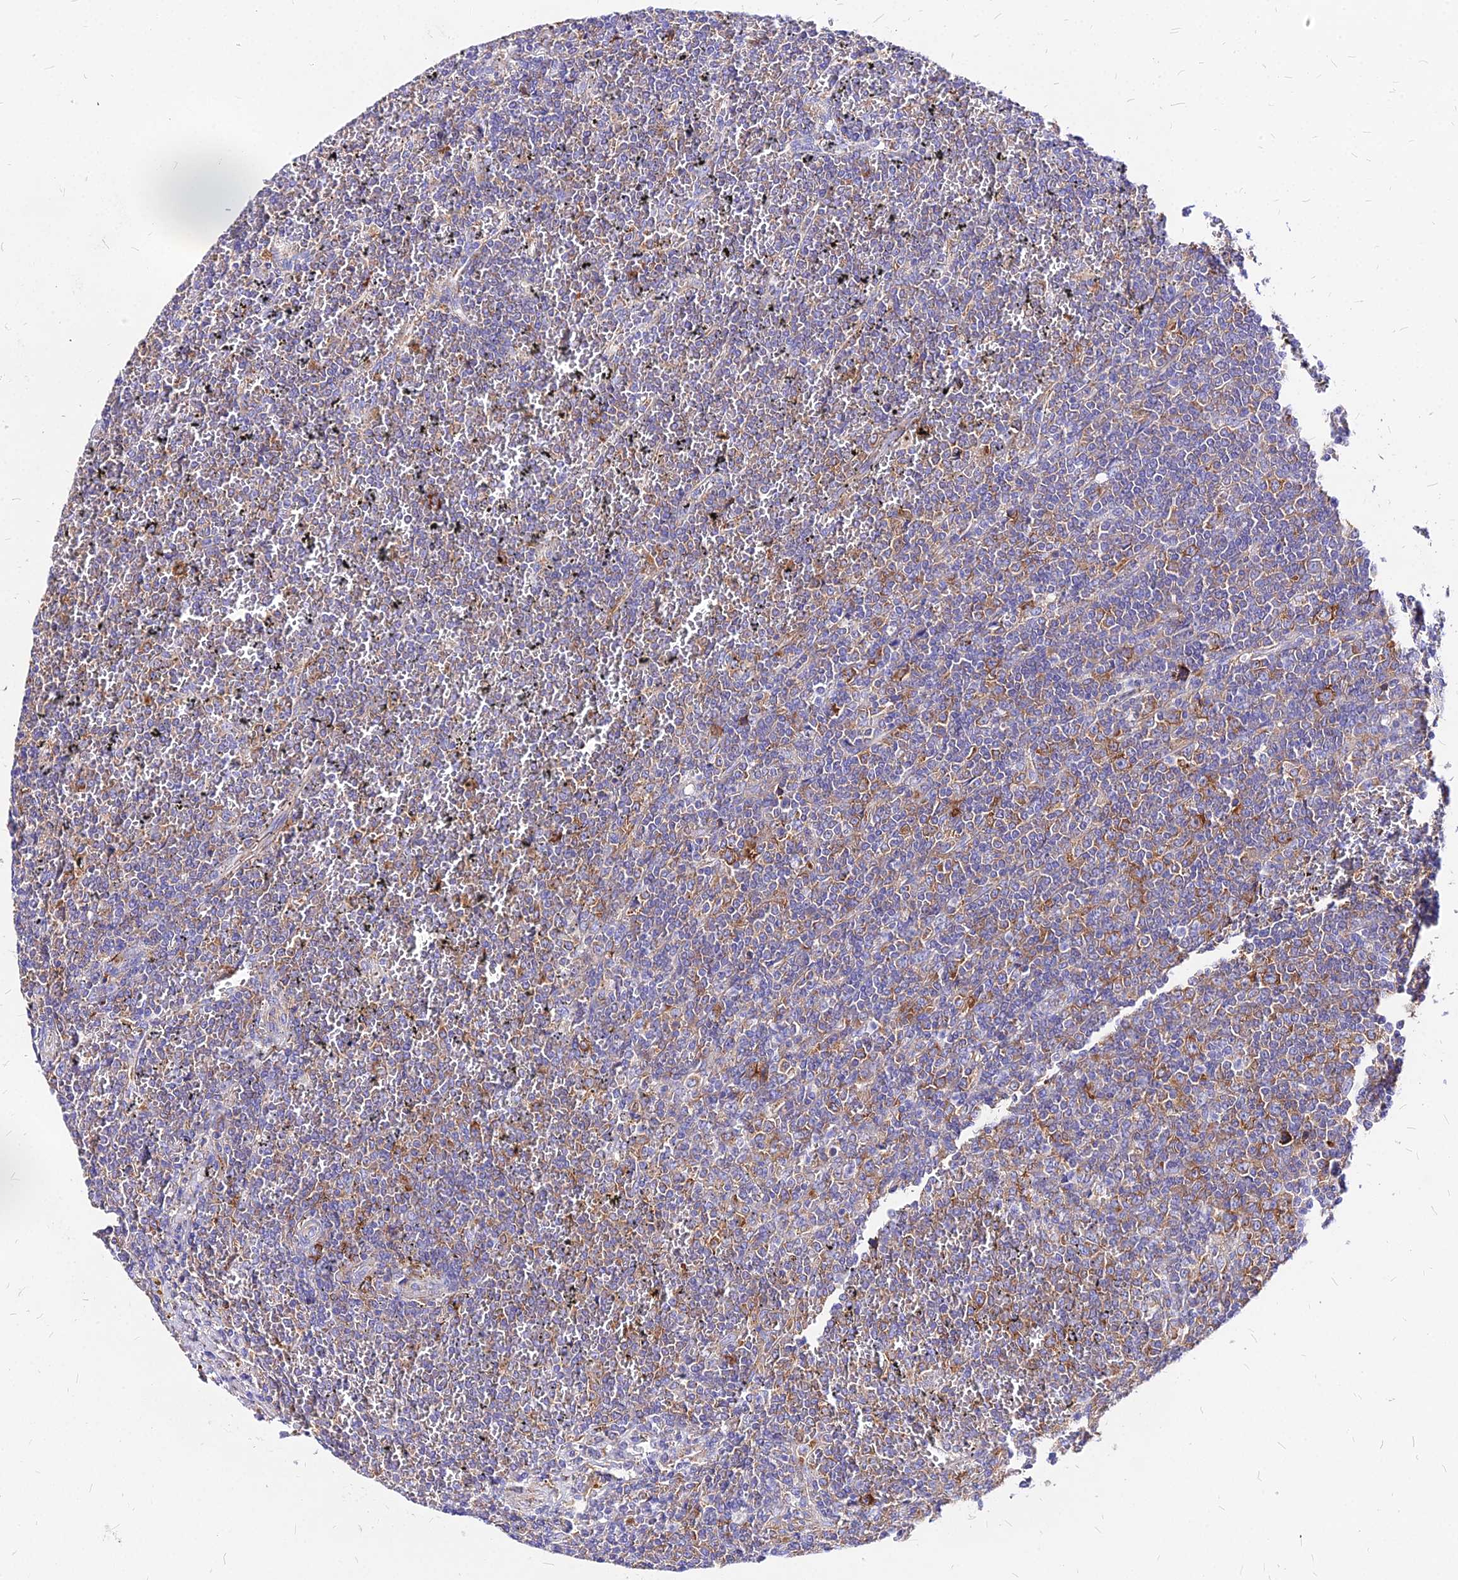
{"staining": {"intensity": "negative", "quantity": "none", "location": "none"}, "tissue": "lymphoma", "cell_type": "Tumor cells", "image_type": "cancer", "snomed": [{"axis": "morphology", "description": "Malignant lymphoma, non-Hodgkin's type, Low grade"}, {"axis": "topography", "description": "Spleen"}], "caption": "Tumor cells are negative for brown protein staining in lymphoma.", "gene": "RPL19", "patient": {"sex": "female", "age": 19}}